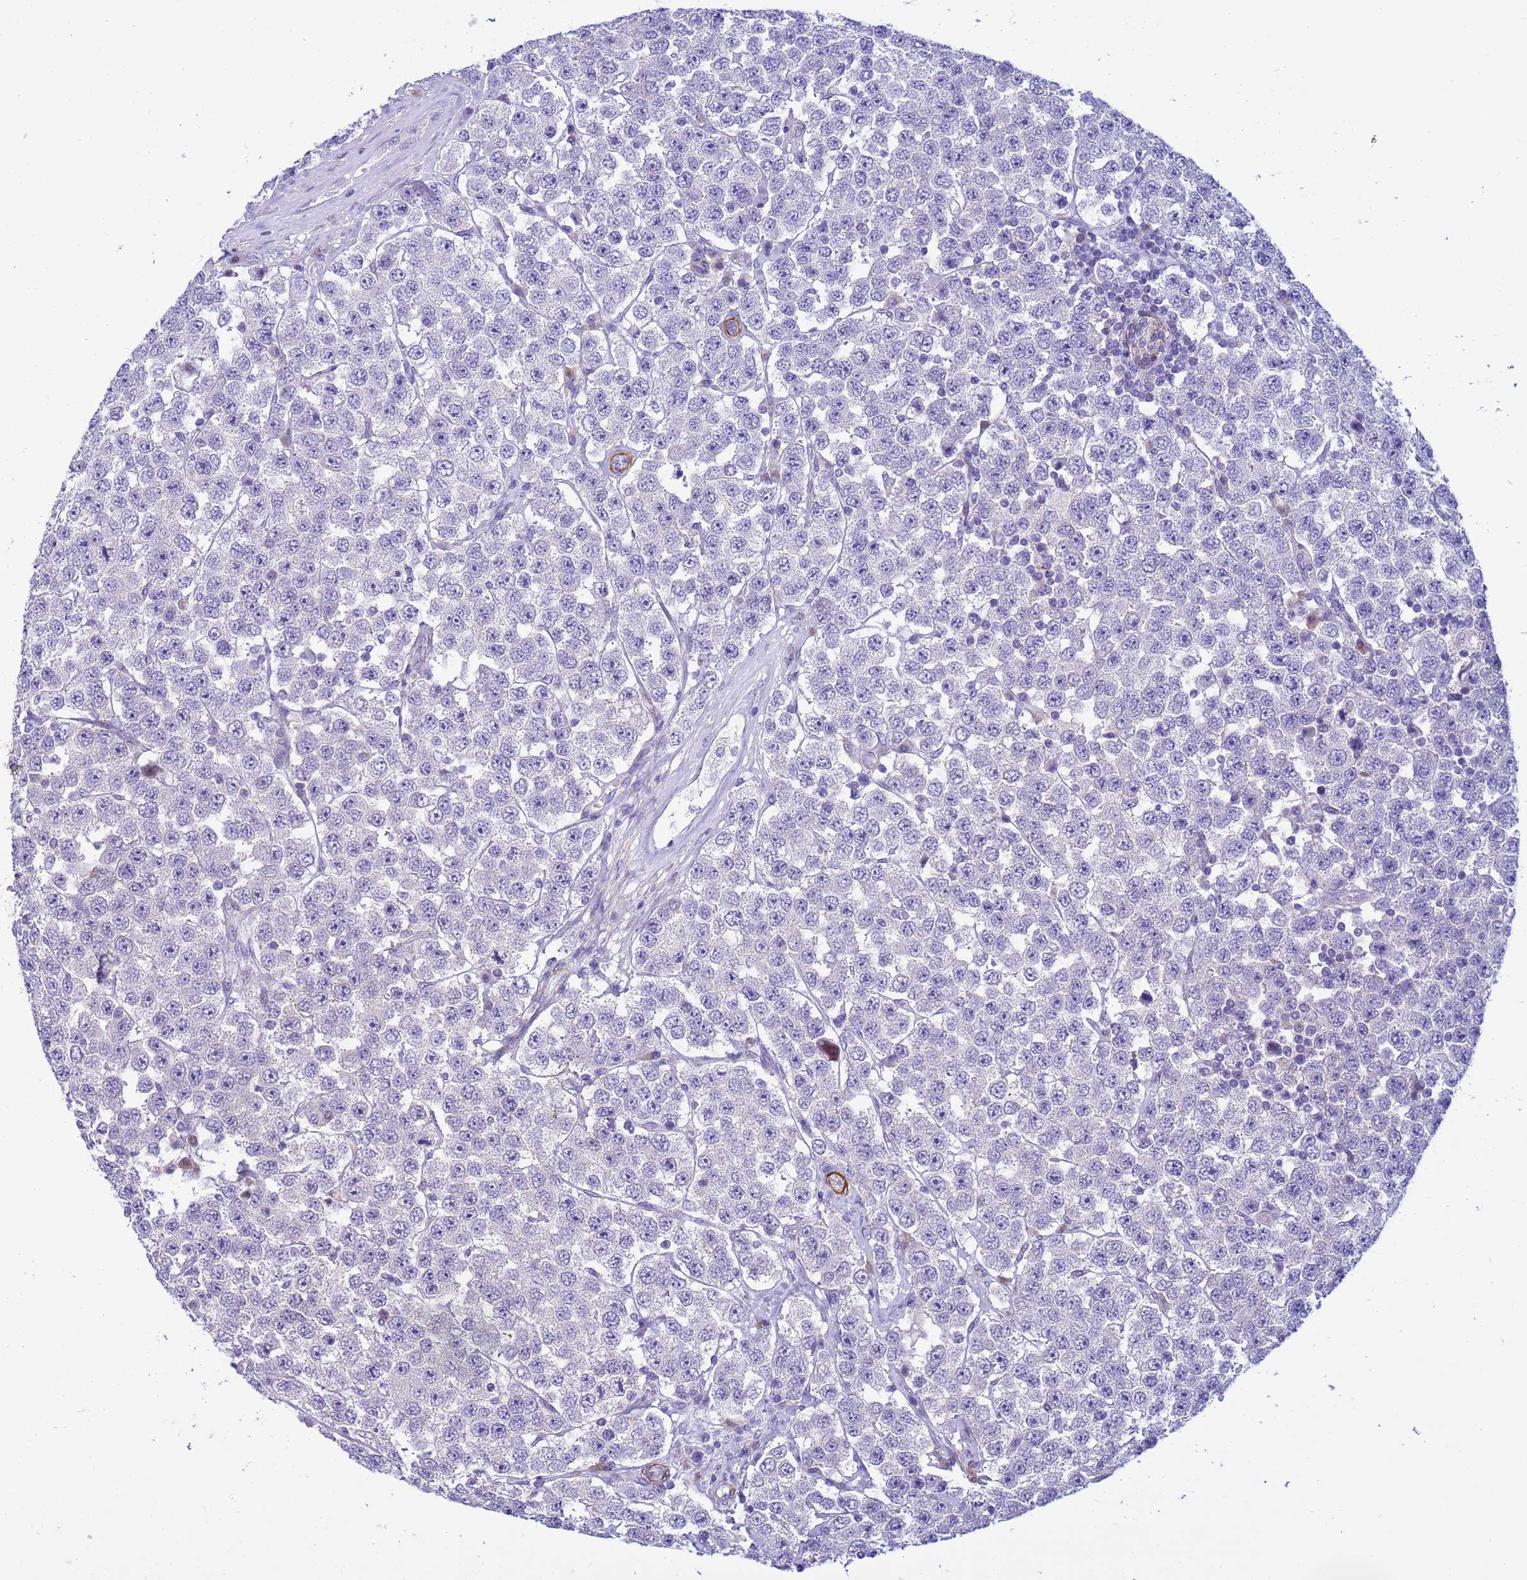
{"staining": {"intensity": "negative", "quantity": "none", "location": "none"}, "tissue": "testis cancer", "cell_type": "Tumor cells", "image_type": "cancer", "snomed": [{"axis": "morphology", "description": "Seminoma, NOS"}, {"axis": "topography", "description": "Testis"}], "caption": "Testis seminoma was stained to show a protein in brown. There is no significant positivity in tumor cells.", "gene": "P2RX7", "patient": {"sex": "male", "age": 28}}